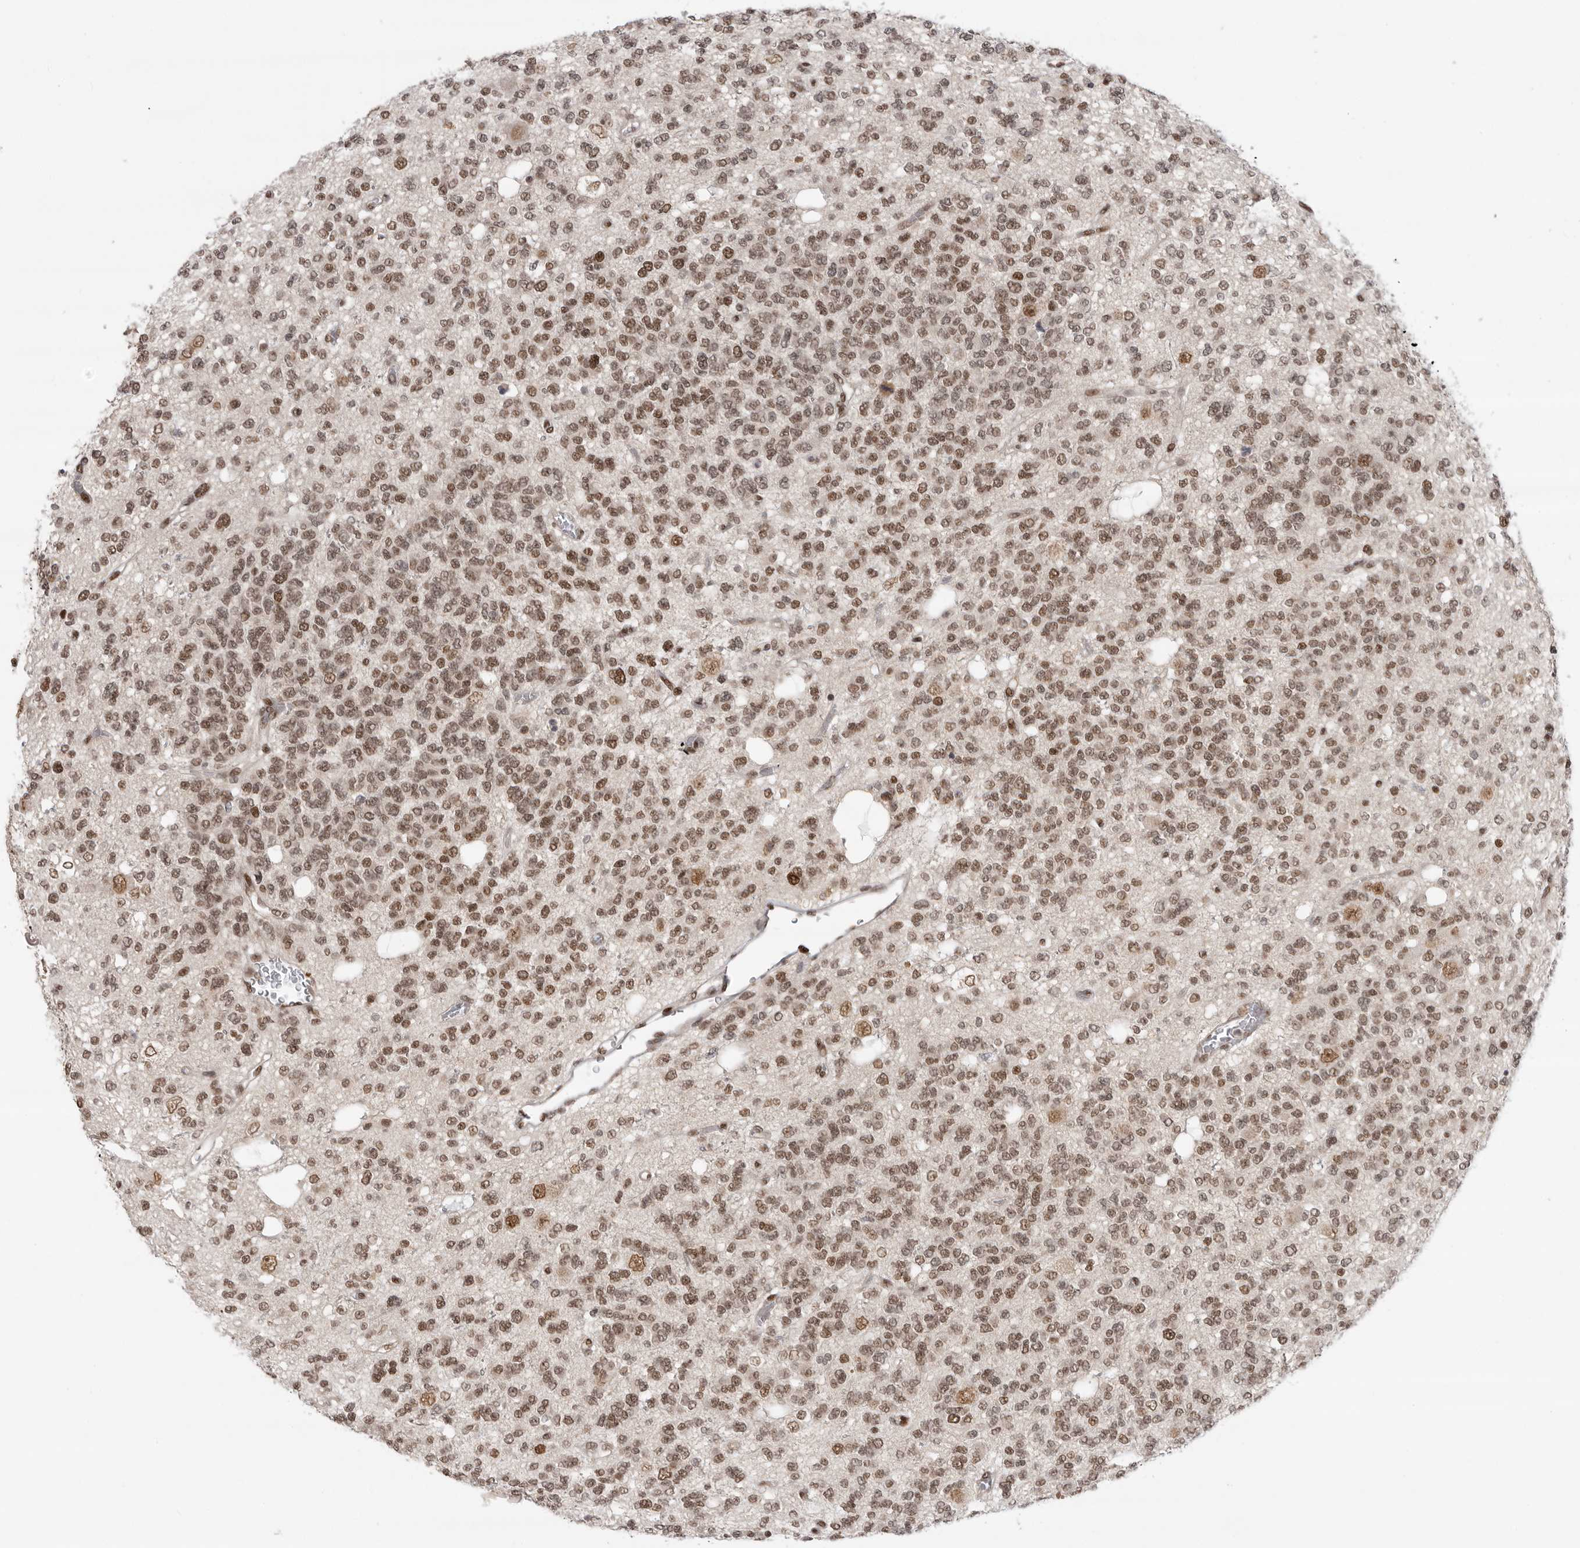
{"staining": {"intensity": "moderate", "quantity": ">75%", "location": "nuclear"}, "tissue": "glioma", "cell_type": "Tumor cells", "image_type": "cancer", "snomed": [{"axis": "morphology", "description": "Glioma, malignant, Low grade"}, {"axis": "topography", "description": "Brain"}], "caption": "Immunohistochemistry histopathology image of human glioma stained for a protein (brown), which displays medium levels of moderate nuclear positivity in approximately >75% of tumor cells.", "gene": "ZNF830", "patient": {"sex": "male", "age": 38}}